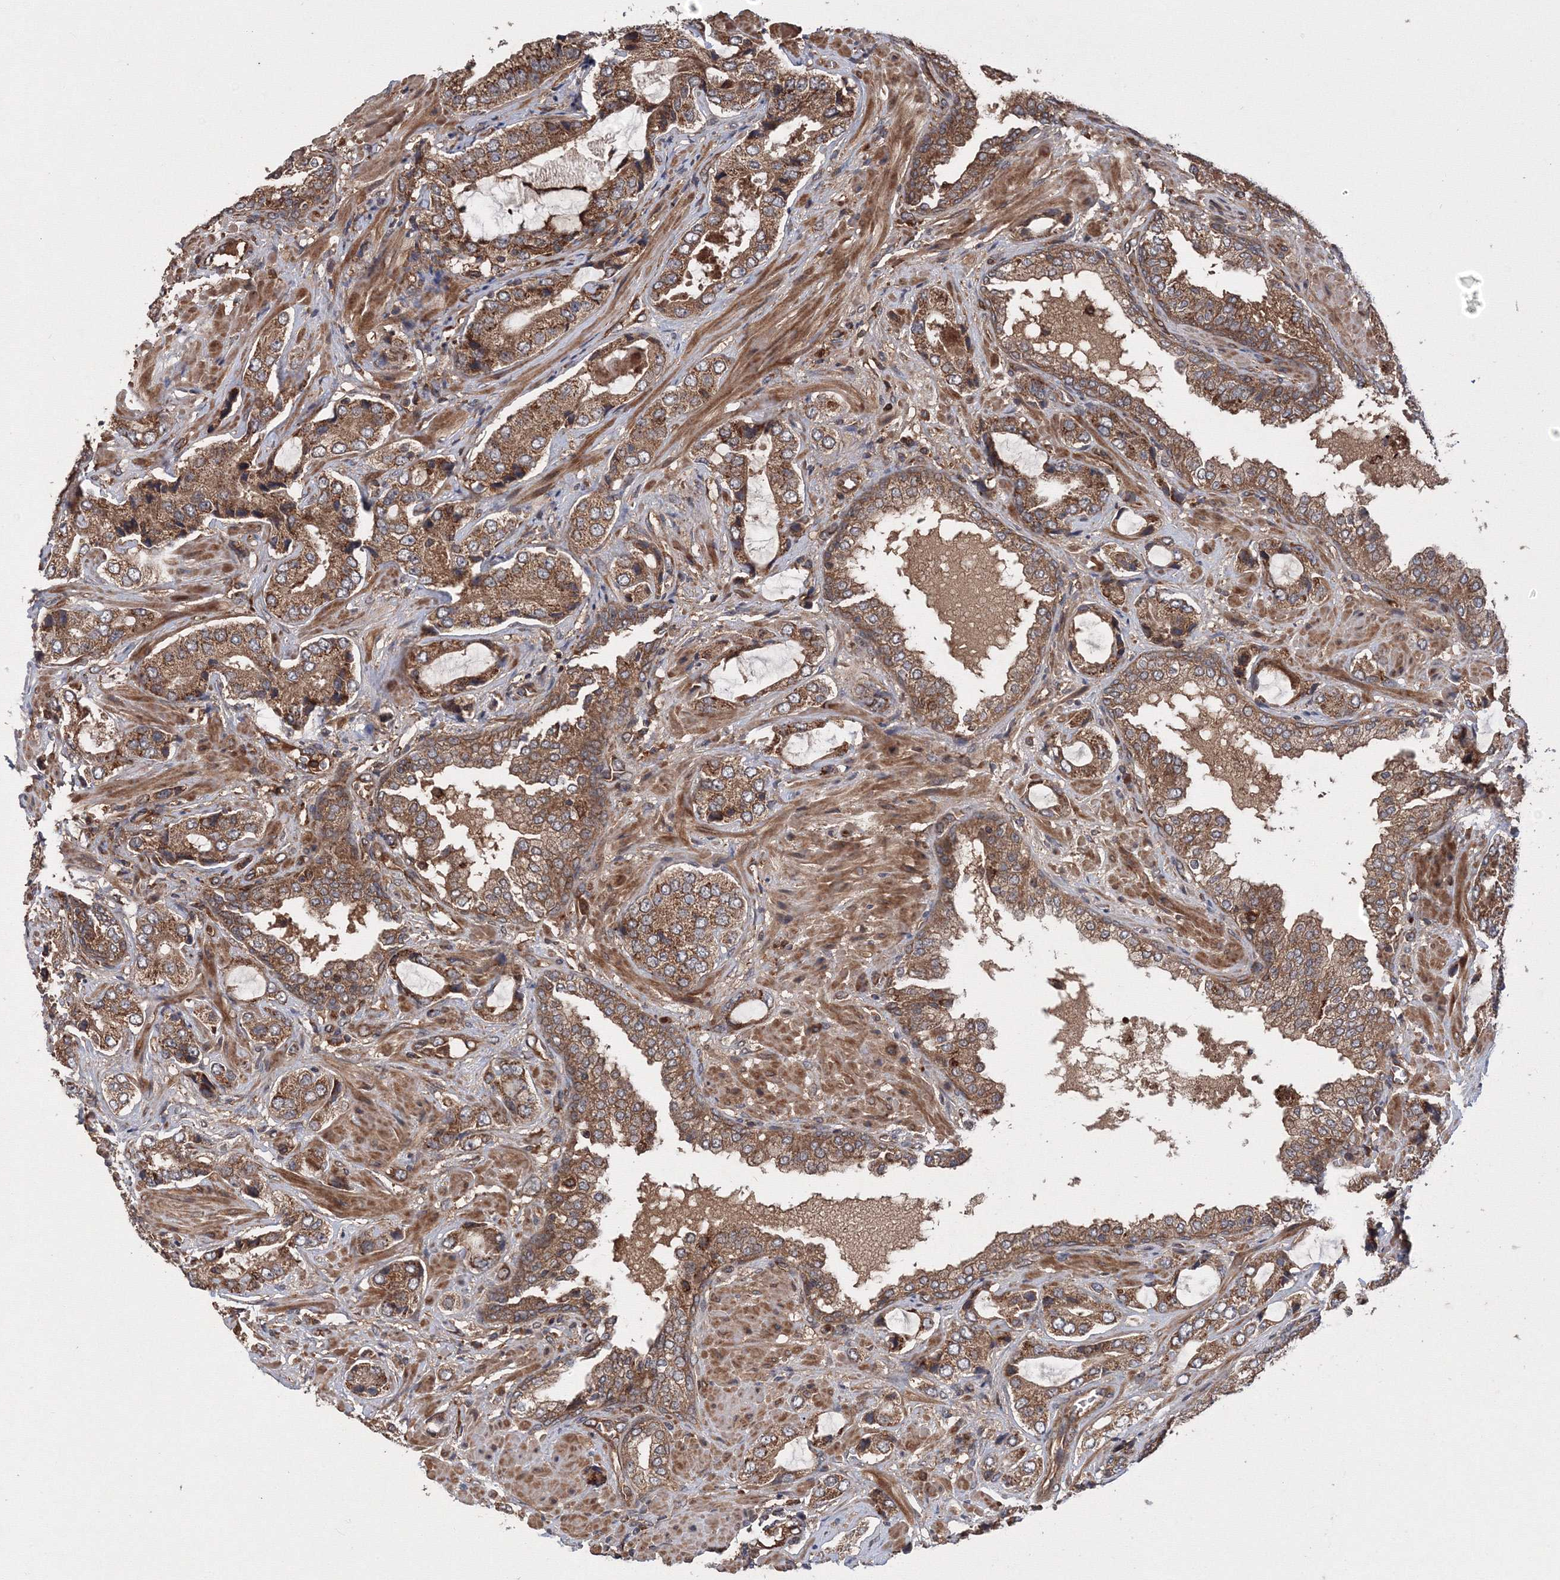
{"staining": {"intensity": "moderate", "quantity": ">75%", "location": "cytoplasmic/membranous"}, "tissue": "prostate cancer", "cell_type": "Tumor cells", "image_type": "cancer", "snomed": [{"axis": "morphology", "description": "Normal tissue, NOS"}, {"axis": "morphology", "description": "Adenocarcinoma, High grade"}, {"axis": "topography", "description": "Prostate"}, {"axis": "topography", "description": "Peripheral nerve tissue"}], "caption": "Prostate cancer (adenocarcinoma (high-grade)) stained for a protein (brown) exhibits moderate cytoplasmic/membranous positive positivity in about >75% of tumor cells.", "gene": "ATG3", "patient": {"sex": "male", "age": 59}}